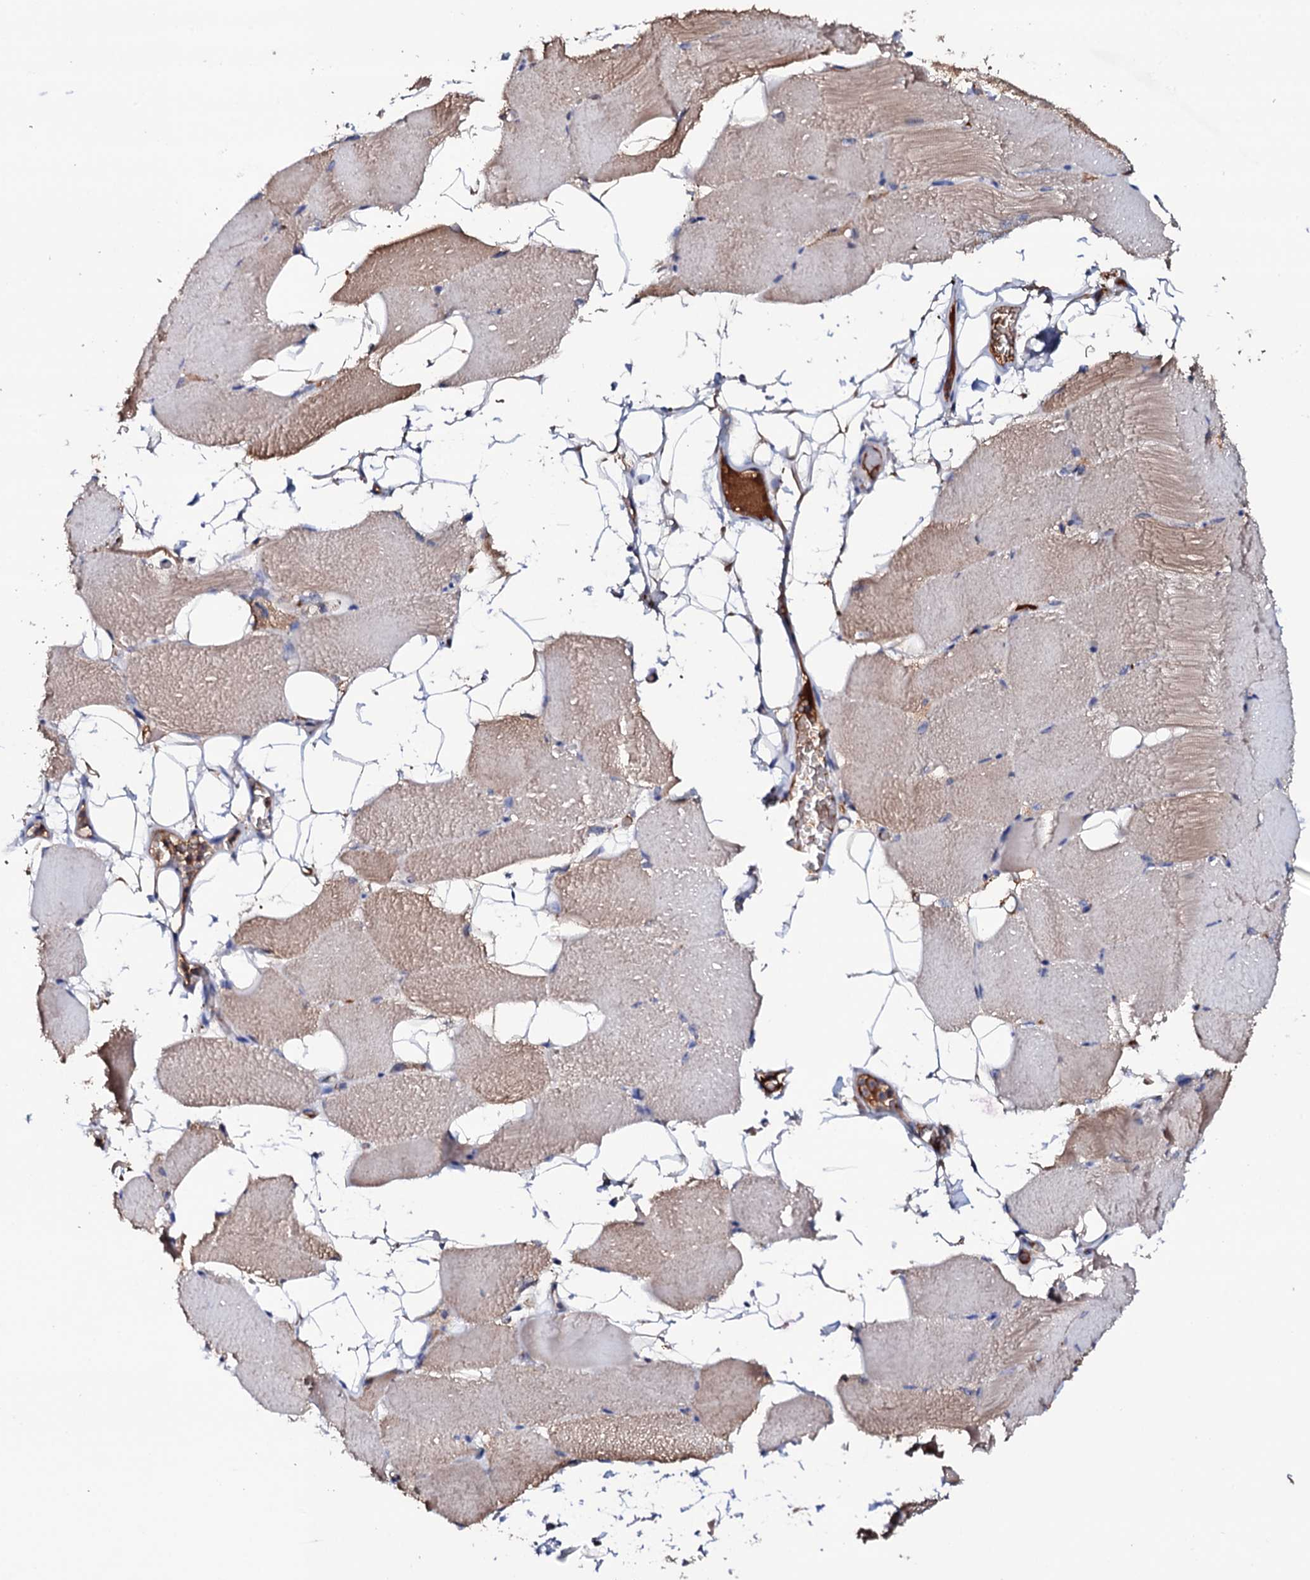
{"staining": {"intensity": "moderate", "quantity": "25%-75%", "location": "cytoplasmic/membranous"}, "tissue": "skeletal muscle", "cell_type": "Myocytes", "image_type": "normal", "snomed": [{"axis": "morphology", "description": "Normal tissue, NOS"}, {"axis": "topography", "description": "Skeletal muscle"}, {"axis": "topography", "description": "Parathyroid gland"}], "caption": "High-magnification brightfield microscopy of benign skeletal muscle stained with DAB (brown) and counterstained with hematoxylin (blue). myocytes exhibit moderate cytoplasmic/membranous expression is identified in approximately25%-75% of cells.", "gene": "TCAF2C", "patient": {"sex": "female", "age": 37}}